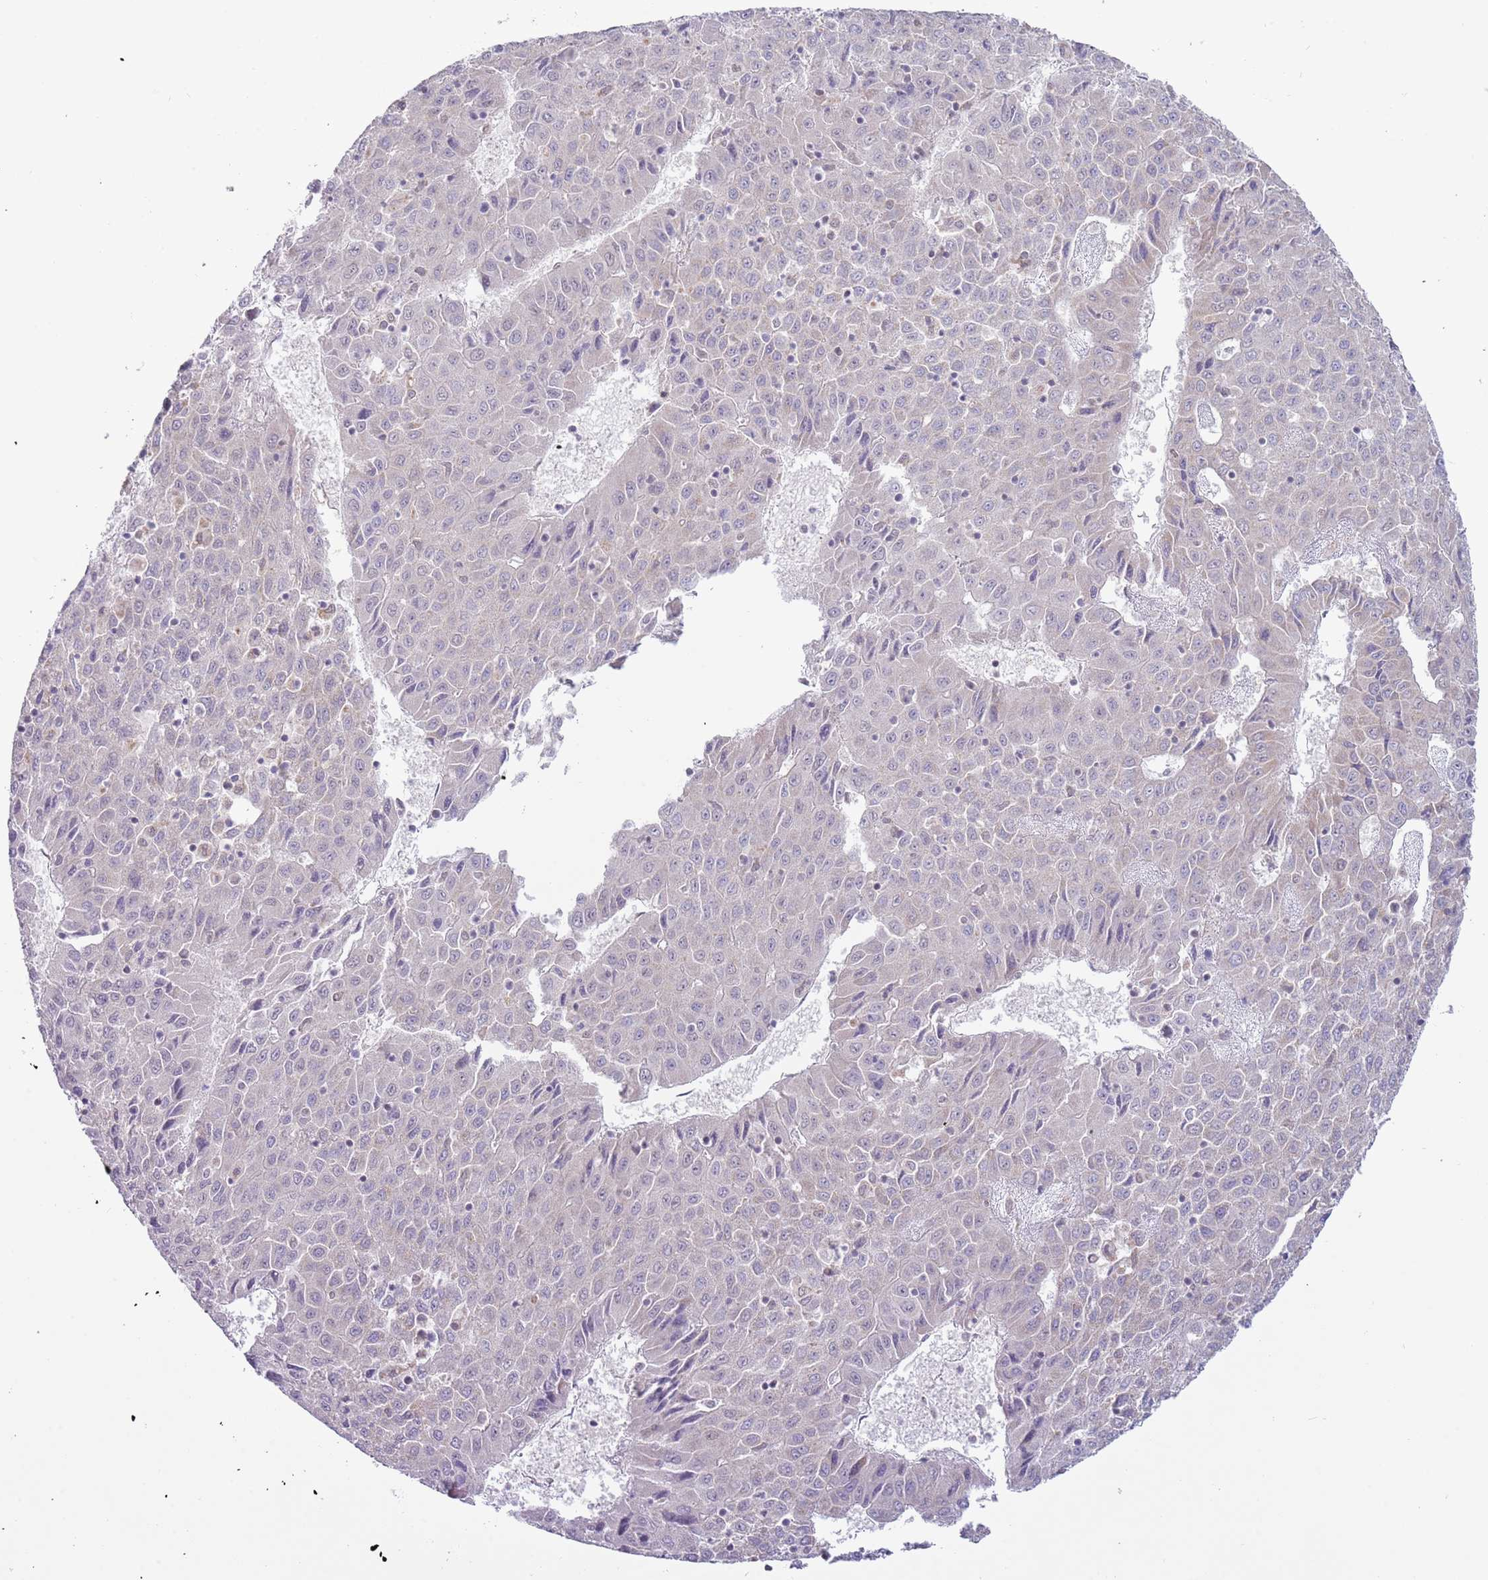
{"staining": {"intensity": "negative", "quantity": "none", "location": "none"}, "tissue": "liver cancer", "cell_type": "Tumor cells", "image_type": "cancer", "snomed": [{"axis": "morphology", "description": "Carcinoma, Hepatocellular, NOS"}, {"axis": "topography", "description": "Liver"}], "caption": "Tumor cells are negative for protein expression in human liver cancer (hepatocellular carcinoma).", "gene": "MLLT11", "patient": {"sex": "female", "age": 53}}